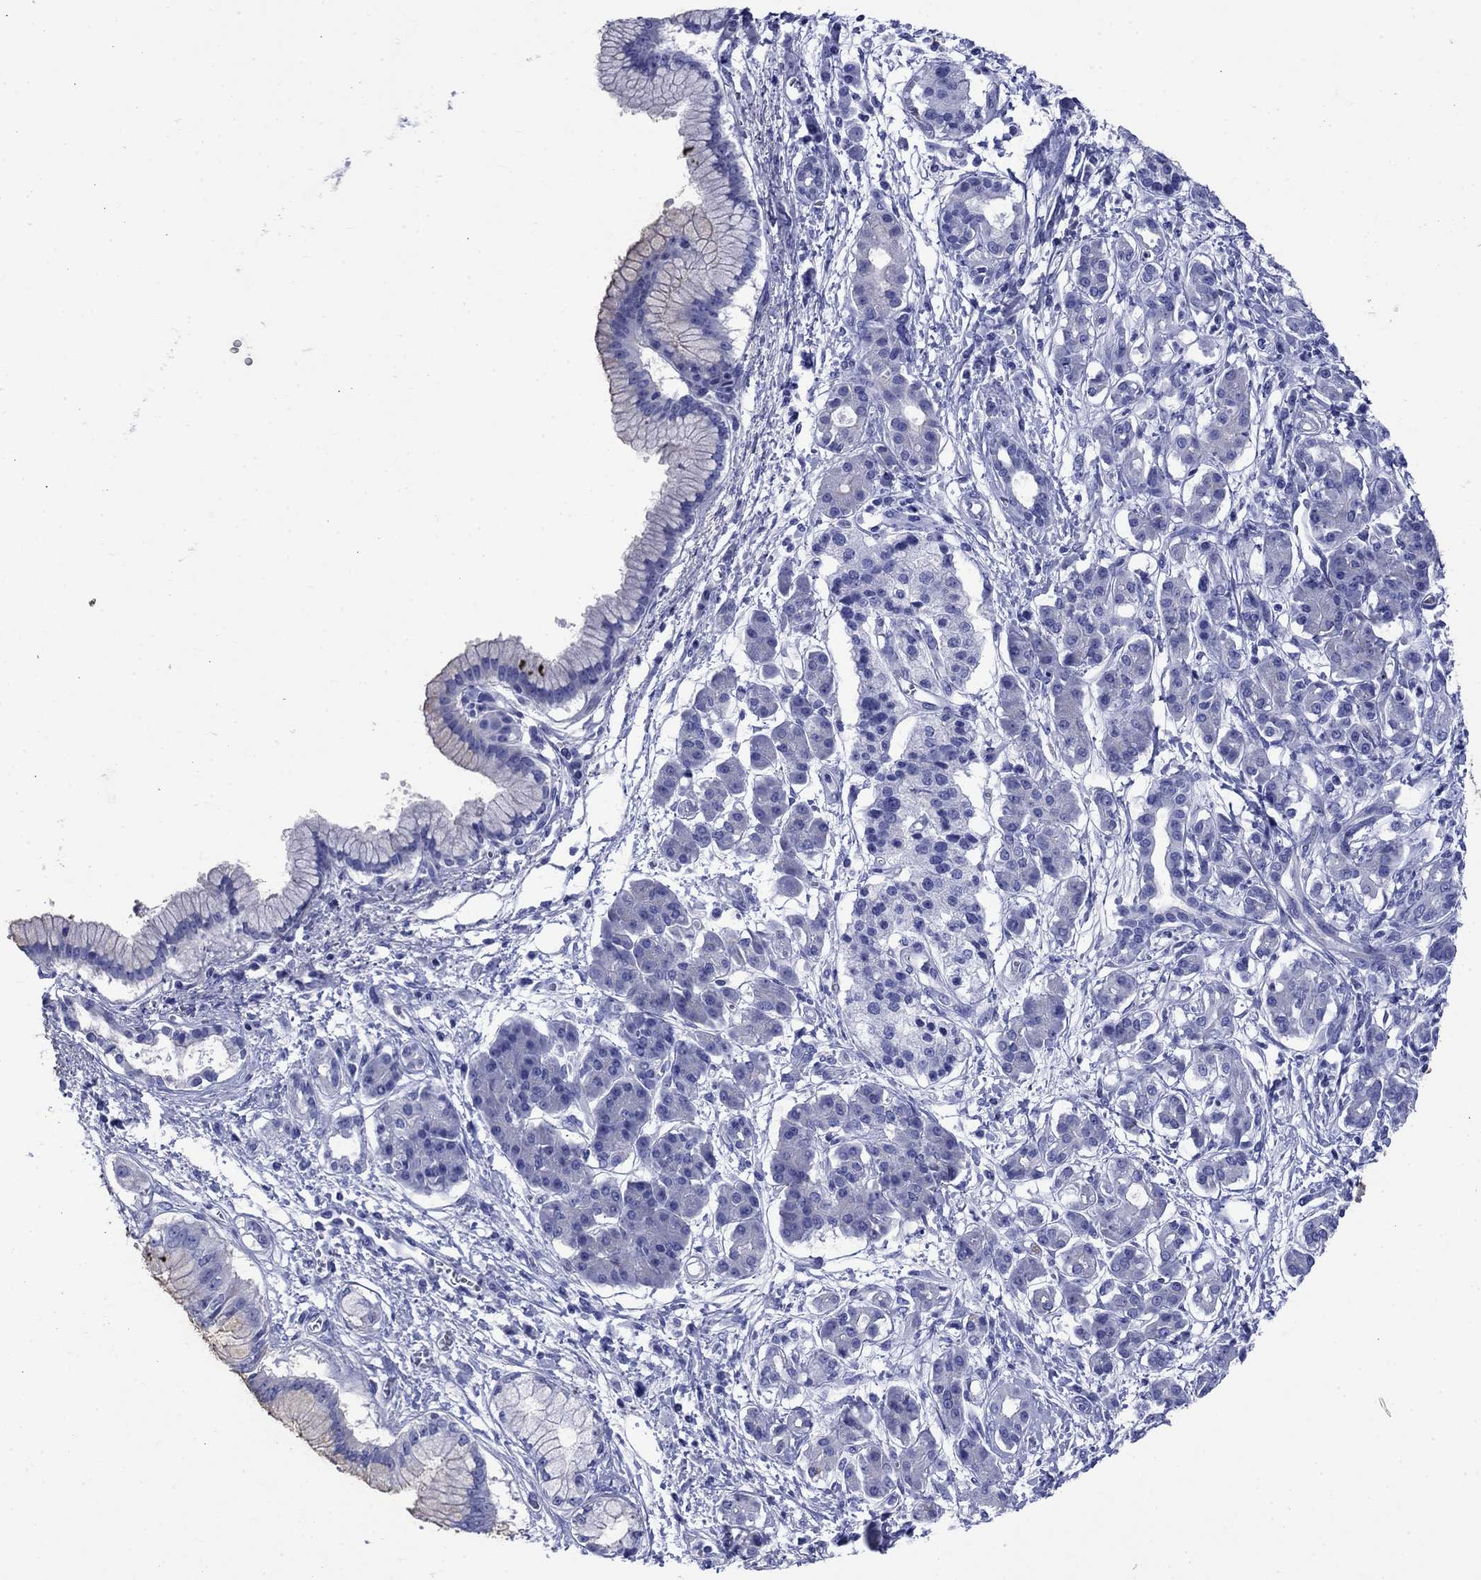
{"staining": {"intensity": "negative", "quantity": "none", "location": "none"}, "tissue": "pancreatic cancer", "cell_type": "Tumor cells", "image_type": "cancer", "snomed": [{"axis": "morphology", "description": "Adenocarcinoma, NOS"}, {"axis": "topography", "description": "Pancreas"}], "caption": "A high-resolution micrograph shows IHC staining of pancreatic adenocarcinoma, which reveals no significant staining in tumor cells.", "gene": "SLC1A2", "patient": {"sex": "male", "age": 72}}